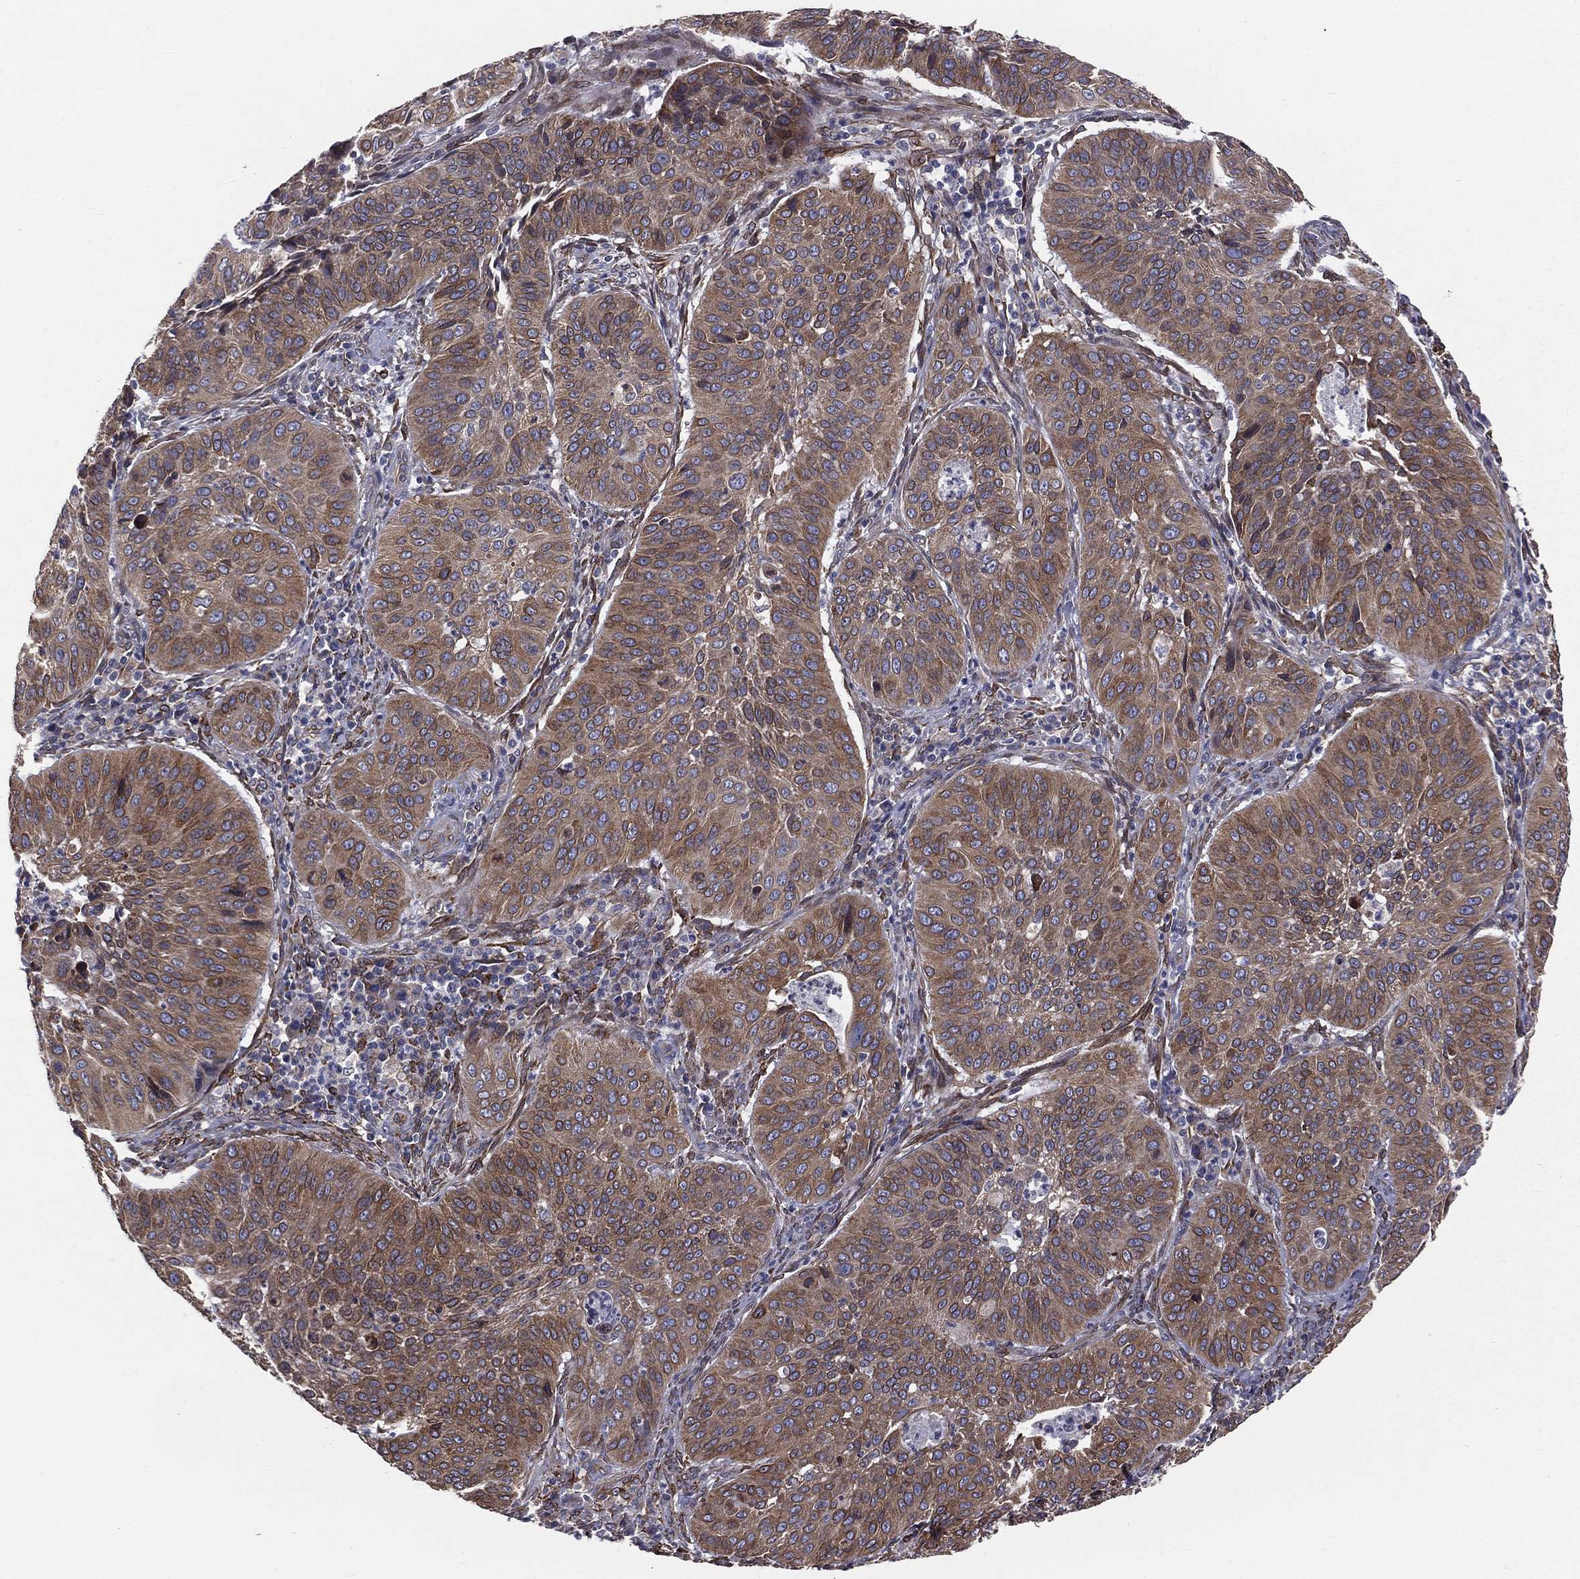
{"staining": {"intensity": "moderate", "quantity": ">75%", "location": "cytoplasmic/membranous"}, "tissue": "cervical cancer", "cell_type": "Tumor cells", "image_type": "cancer", "snomed": [{"axis": "morphology", "description": "Normal tissue, NOS"}, {"axis": "morphology", "description": "Squamous cell carcinoma, NOS"}, {"axis": "topography", "description": "Cervix"}], "caption": "This histopathology image displays immunohistochemistry staining of cervical cancer, with medium moderate cytoplasmic/membranous positivity in about >75% of tumor cells.", "gene": "PGRMC1", "patient": {"sex": "female", "age": 39}}